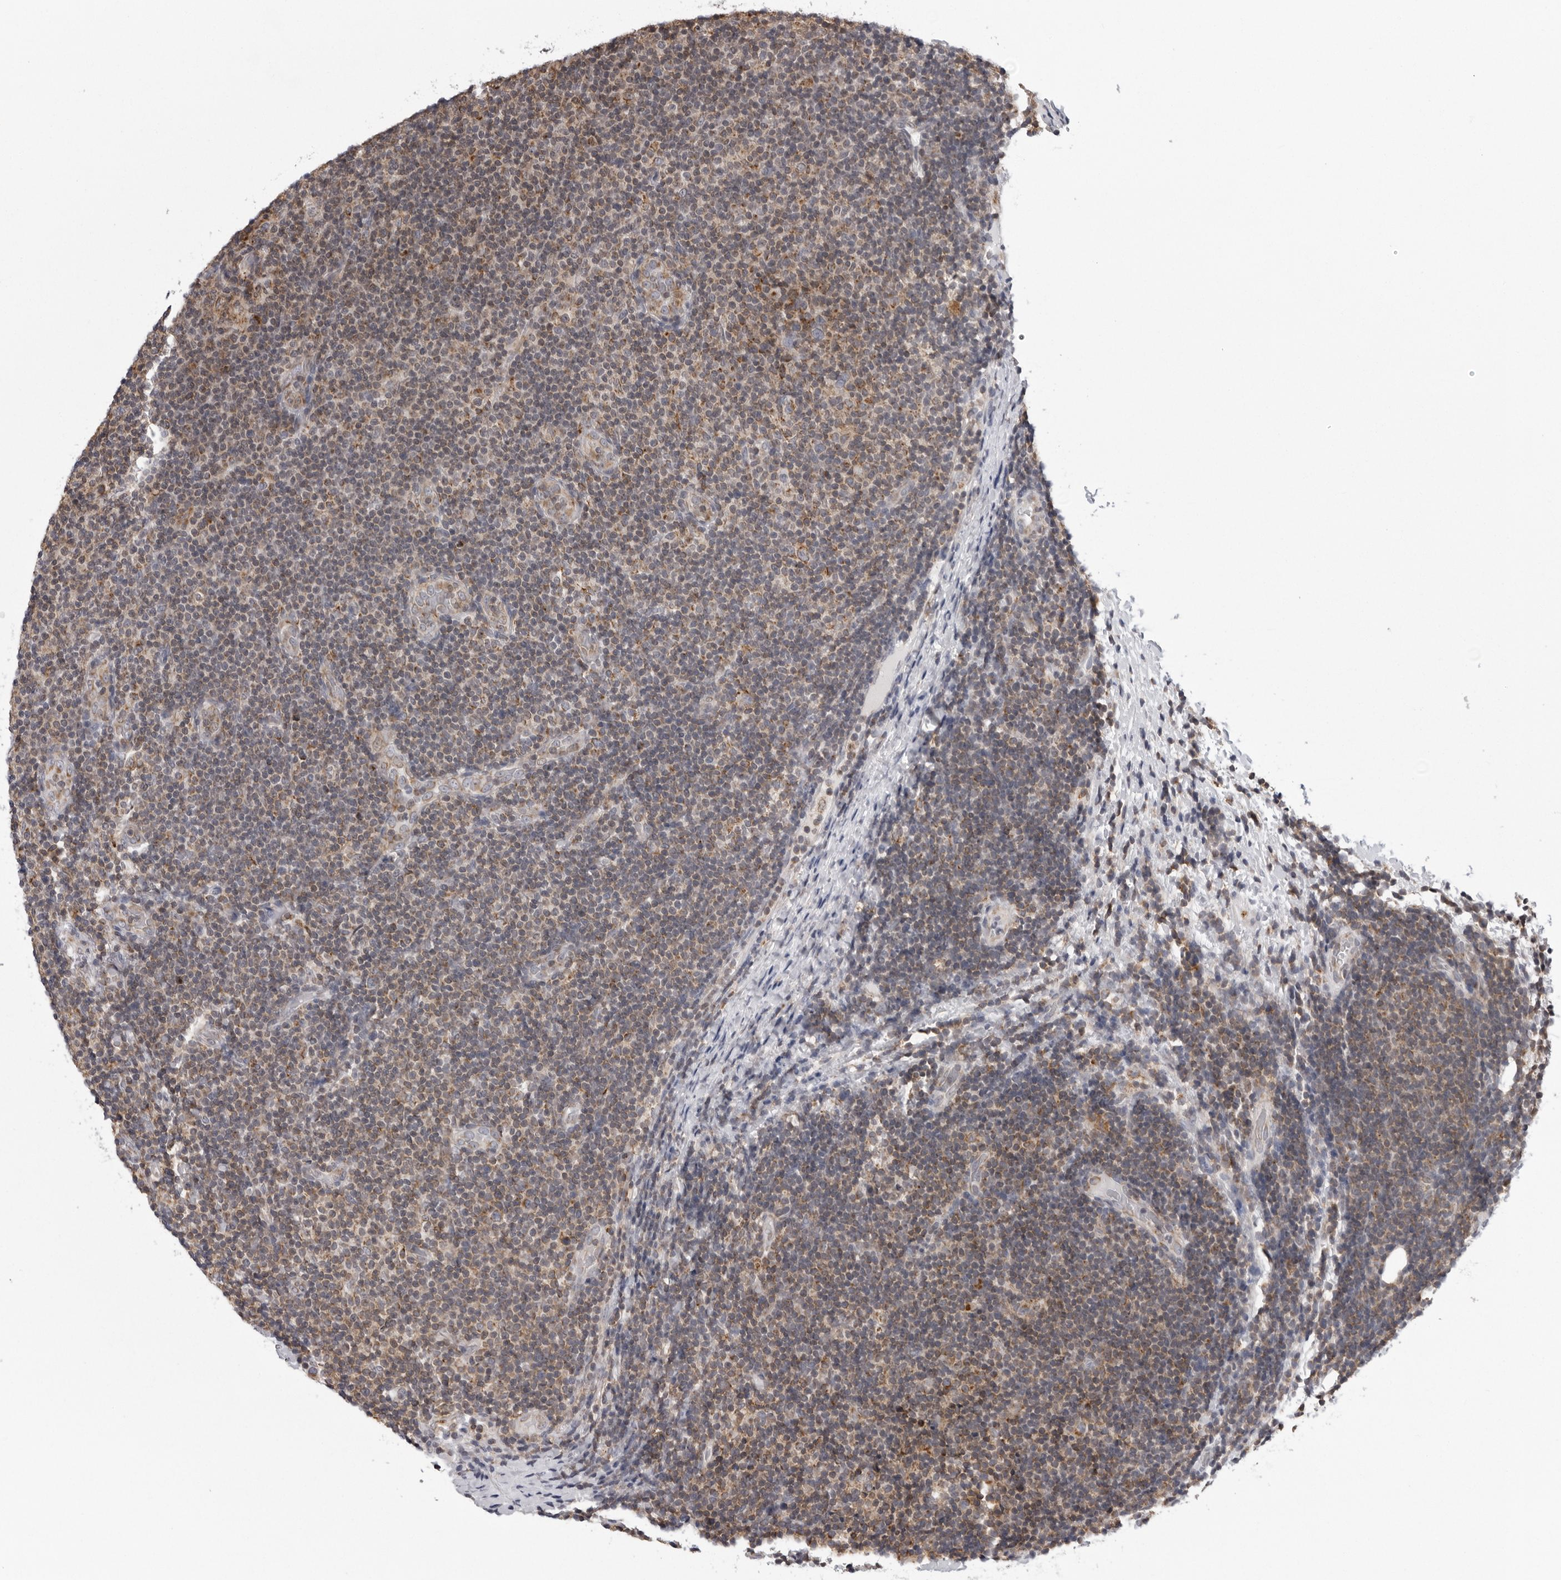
{"staining": {"intensity": "weak", "quantity": "25%-75%", "location": "cytoplasmic/membranous"}, "tissue": "lymphoma", "cell_type": "Tumor cells", "image_type": "cancer", "snomed": [{"axis": "morphology", "description": "Malignant lymphoma, non-Hodgkin's type, Low grade"}, {"axis": "topography", "description": "Lymph node"}], "caption": "Brown immunohistochemical staining in lymphoma displays weak cytoplasmic/membranous expression in approximately 25%-75% of tumor cells. The protein is shown in brown color, while the nuclei are stained blue.", "gene": "CPT2", "patient": {"sex": "male", "age": 83}}